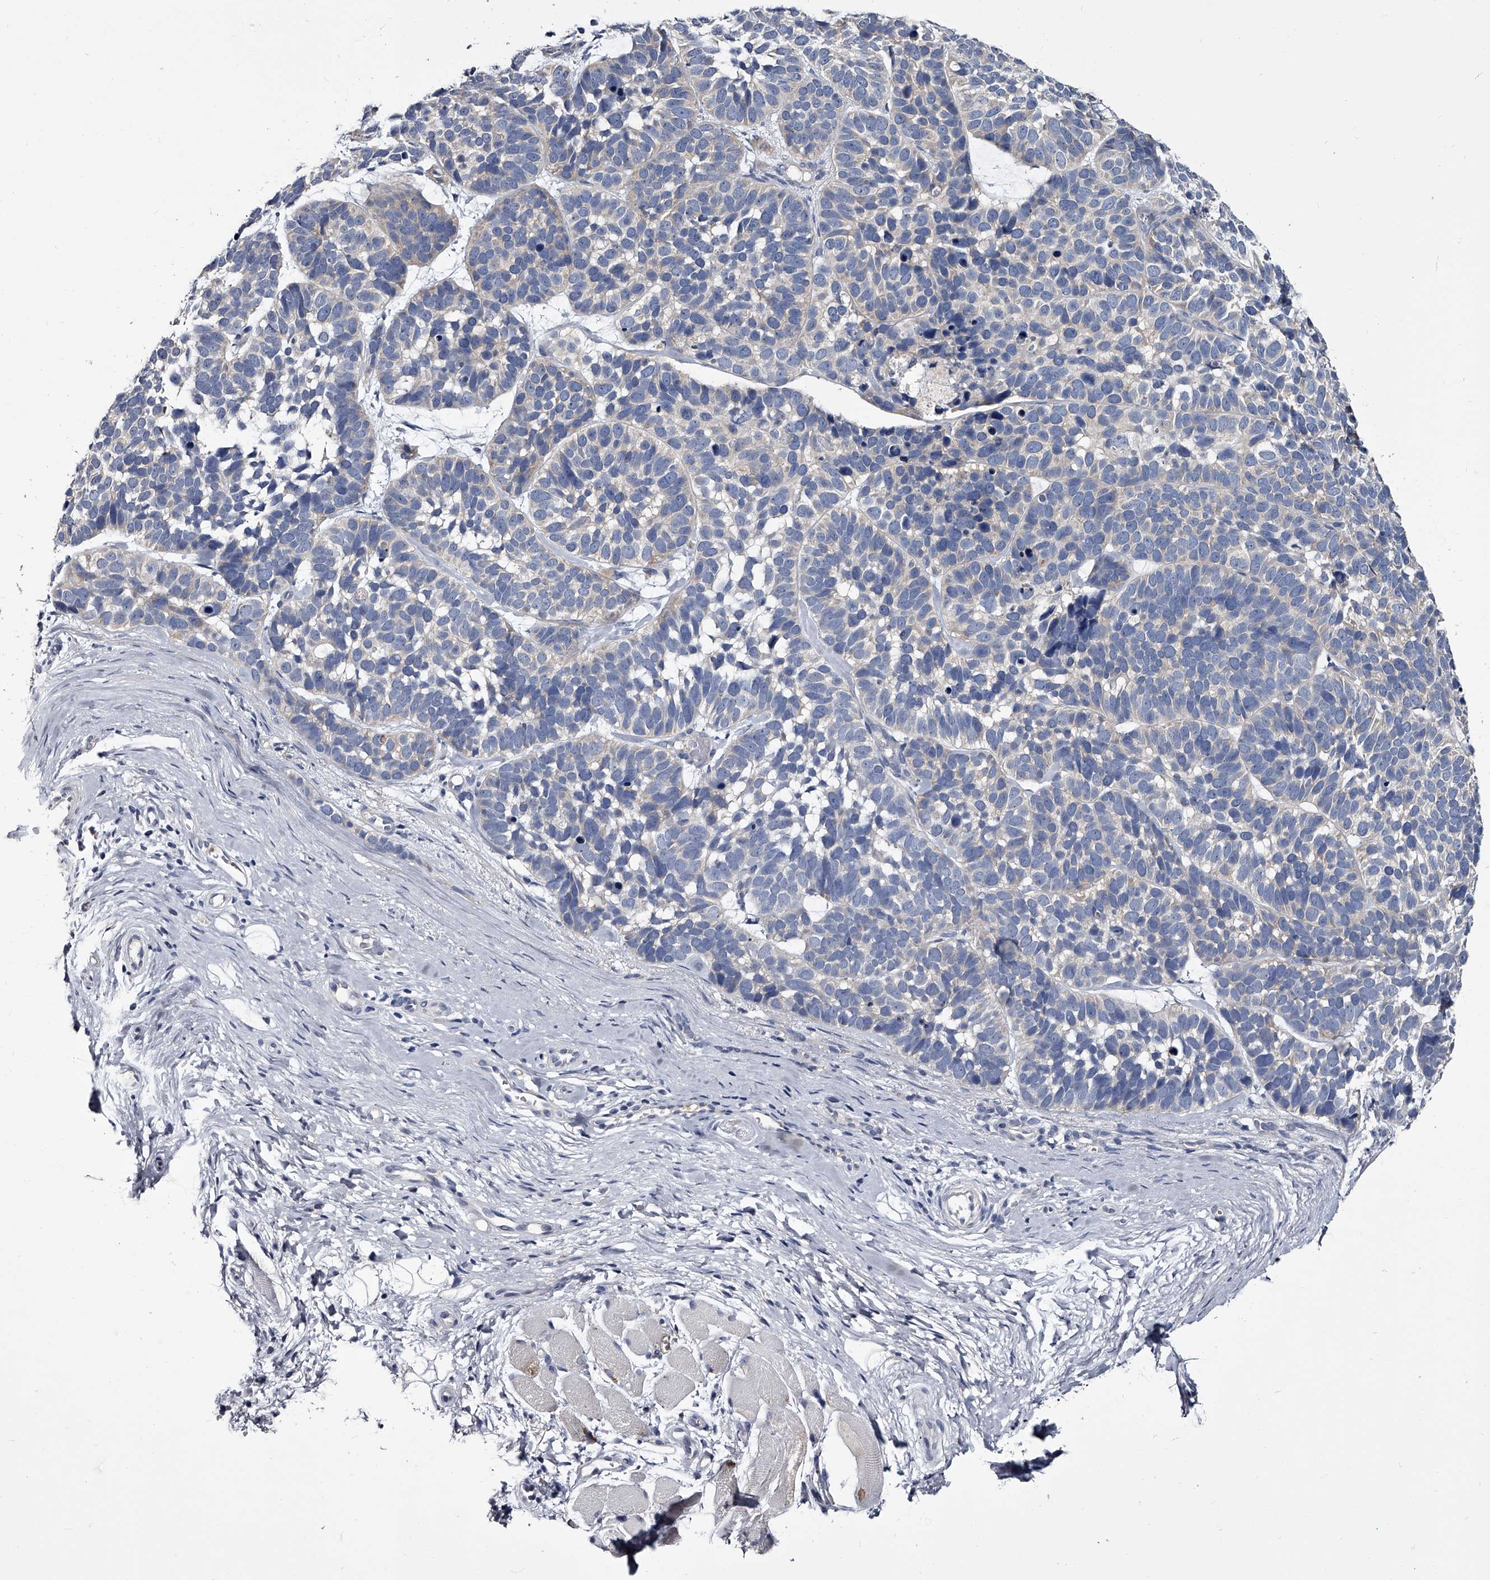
{"staining": {"intensity": "negative", "quantity": "none", "location": "none"}, "tissue": "skin cancer", "cell_type": "Tumor cells", "image_type": "cancer", "snomed": [{"axis": "morphology", "description": "Basal cell carcinoma"}, {"axis": "topography", "description": "Skin"}], "caption": "Immunohistochemistry image of neoplastic tissue: human skin basal cell carcinoma stained with DAB exhibits no significant protein expression in tumor cells.", "gene": "GAPVD1", "patient": {"sex": "male", "age": 62}}